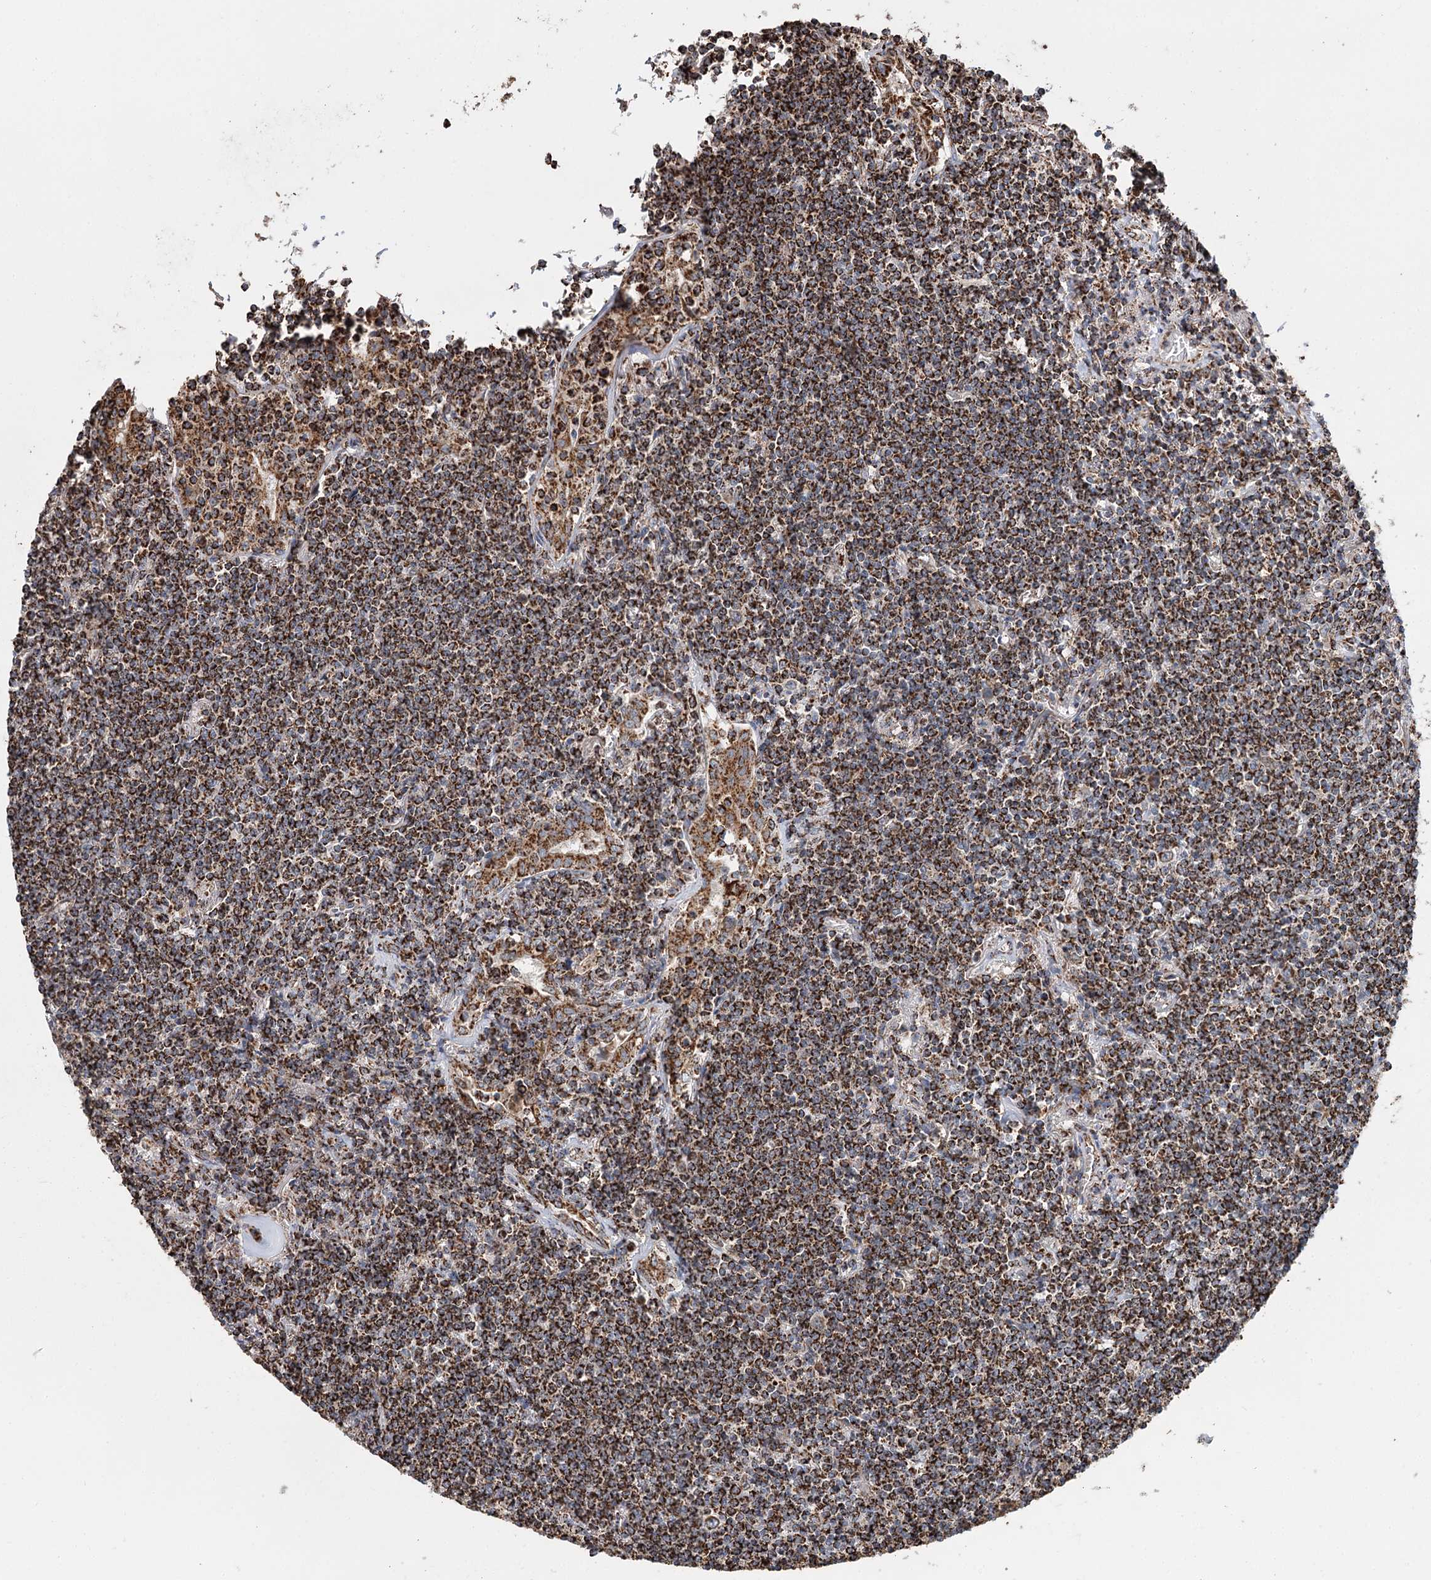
{"staining": {"intensity": "strong", "quantity": ">75%", "location": "cytoplasmic/membranous"}, "tissue": "lymphoma", "cell_type": "Tumor cells", "image_type": "cancer", "snomed": [{"axis": "morphology", "description": "Malignant lymphoma, non-Hodgkin's type, Low grade"}, {"axis": "topography", "description": "Lung"}], "caption": "IHC of malignant lymphoma, non-Hodgkin's type (low-grade) shows high levels of strong cytoplasmic/membranous positivity in approximately >75% of tumor cells. (Brightfield microscopy of DAB IHC at high magnification).", "gene": "APH1A", "patient": {"sex": "female", "age": 71}}